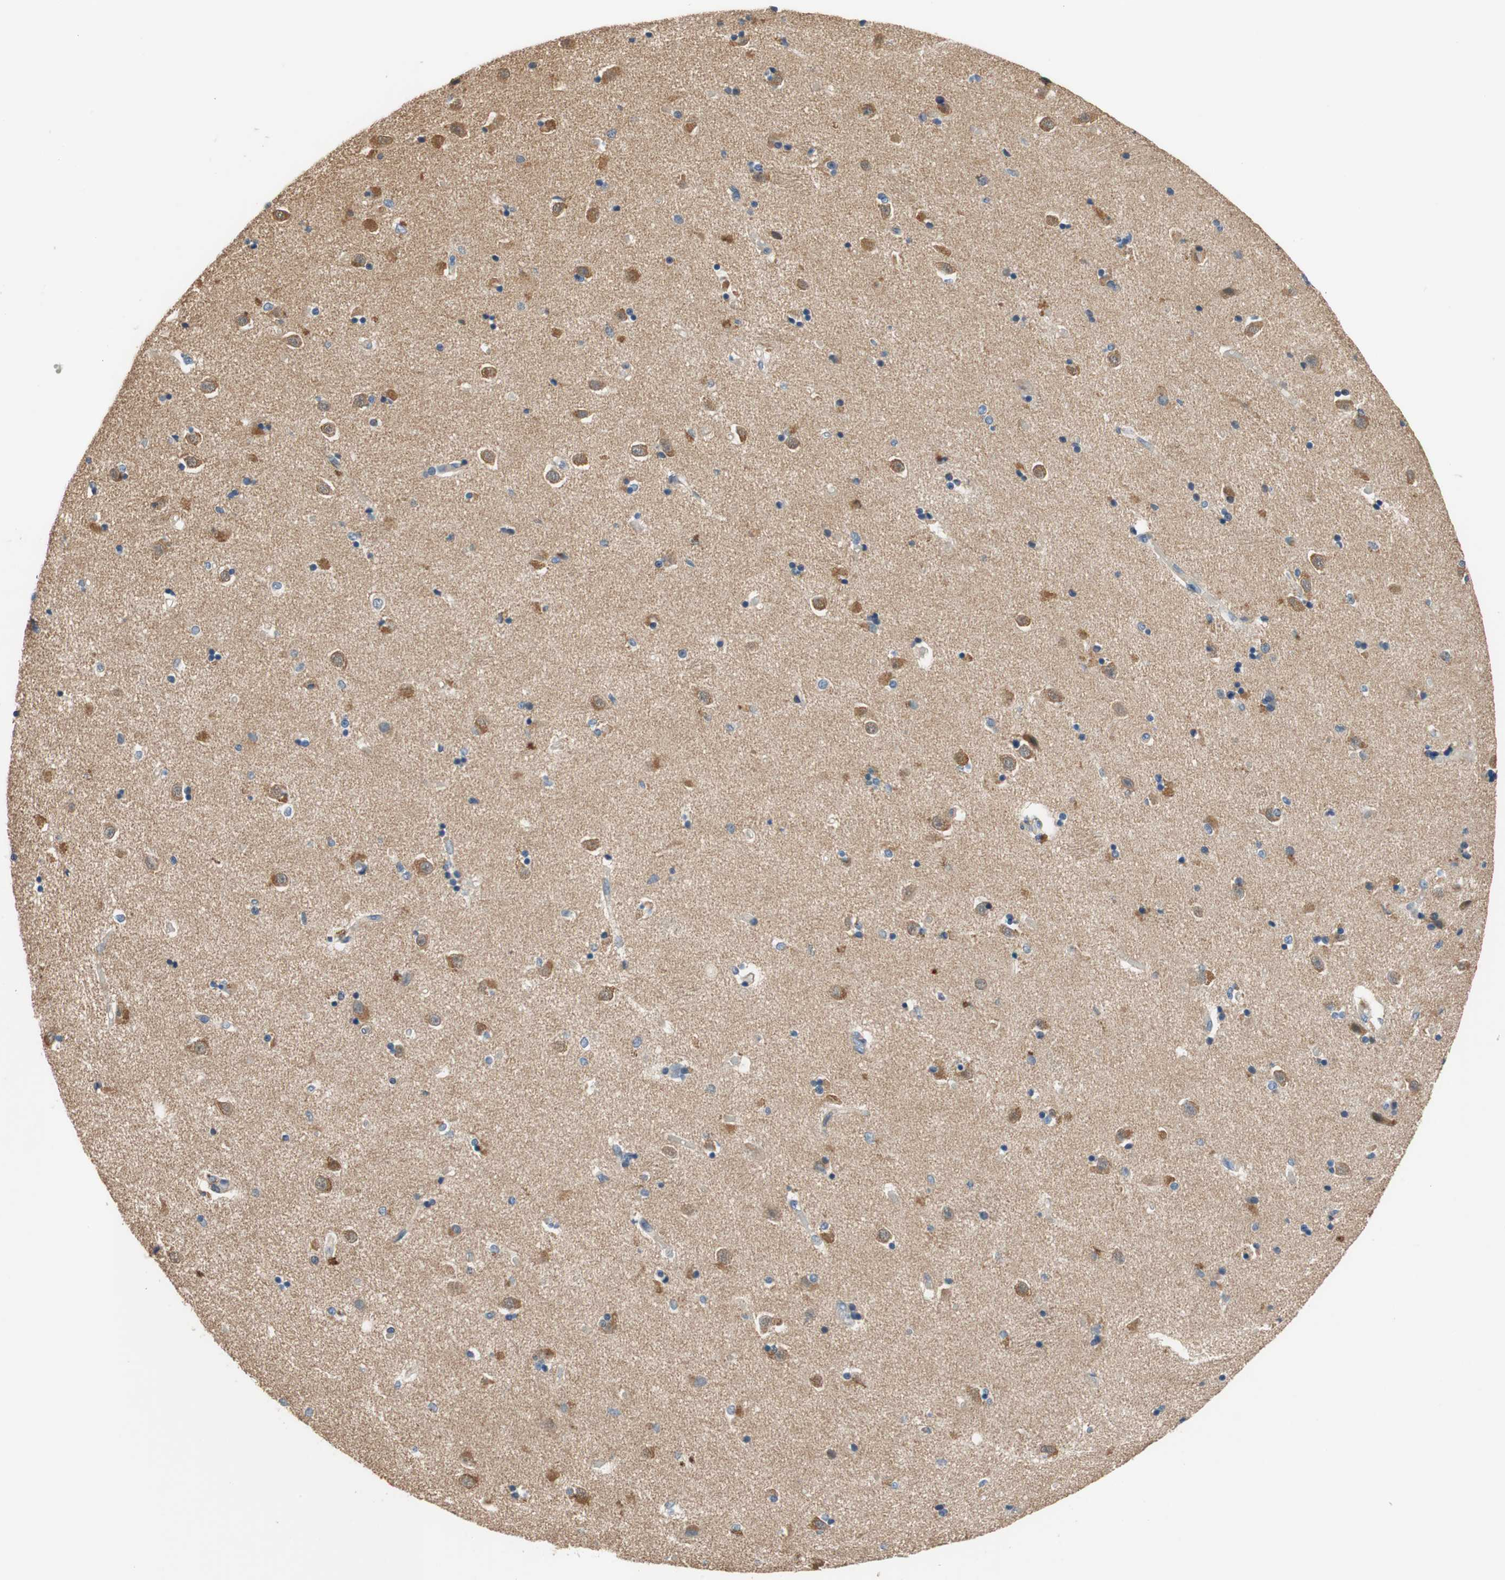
{"staining": {"intensity": "moderate", "quantity": "<25%", "location": "cytoplasmic/membranous"}, "tissue": "caudate", "cell_type": "Glial cells", "image_type": "normal", "snomed": [{"axis": "morphology", "description": "Normal tissue, NOS"}, {"axis": "topography", "description": "Lateral ventricle wall"}], "caption": "Immunohistochemical staining of unremarkable human caudate demonstrates <25% levels of moderate cytoplasmic/membranous protein positivity in approximately <25% of glial cells. Immunohistochemistry stains the protein in brown and the nuclei are stained blue.", "gene": "CALML3", "patient": {"sex": "female", "age": 54}}